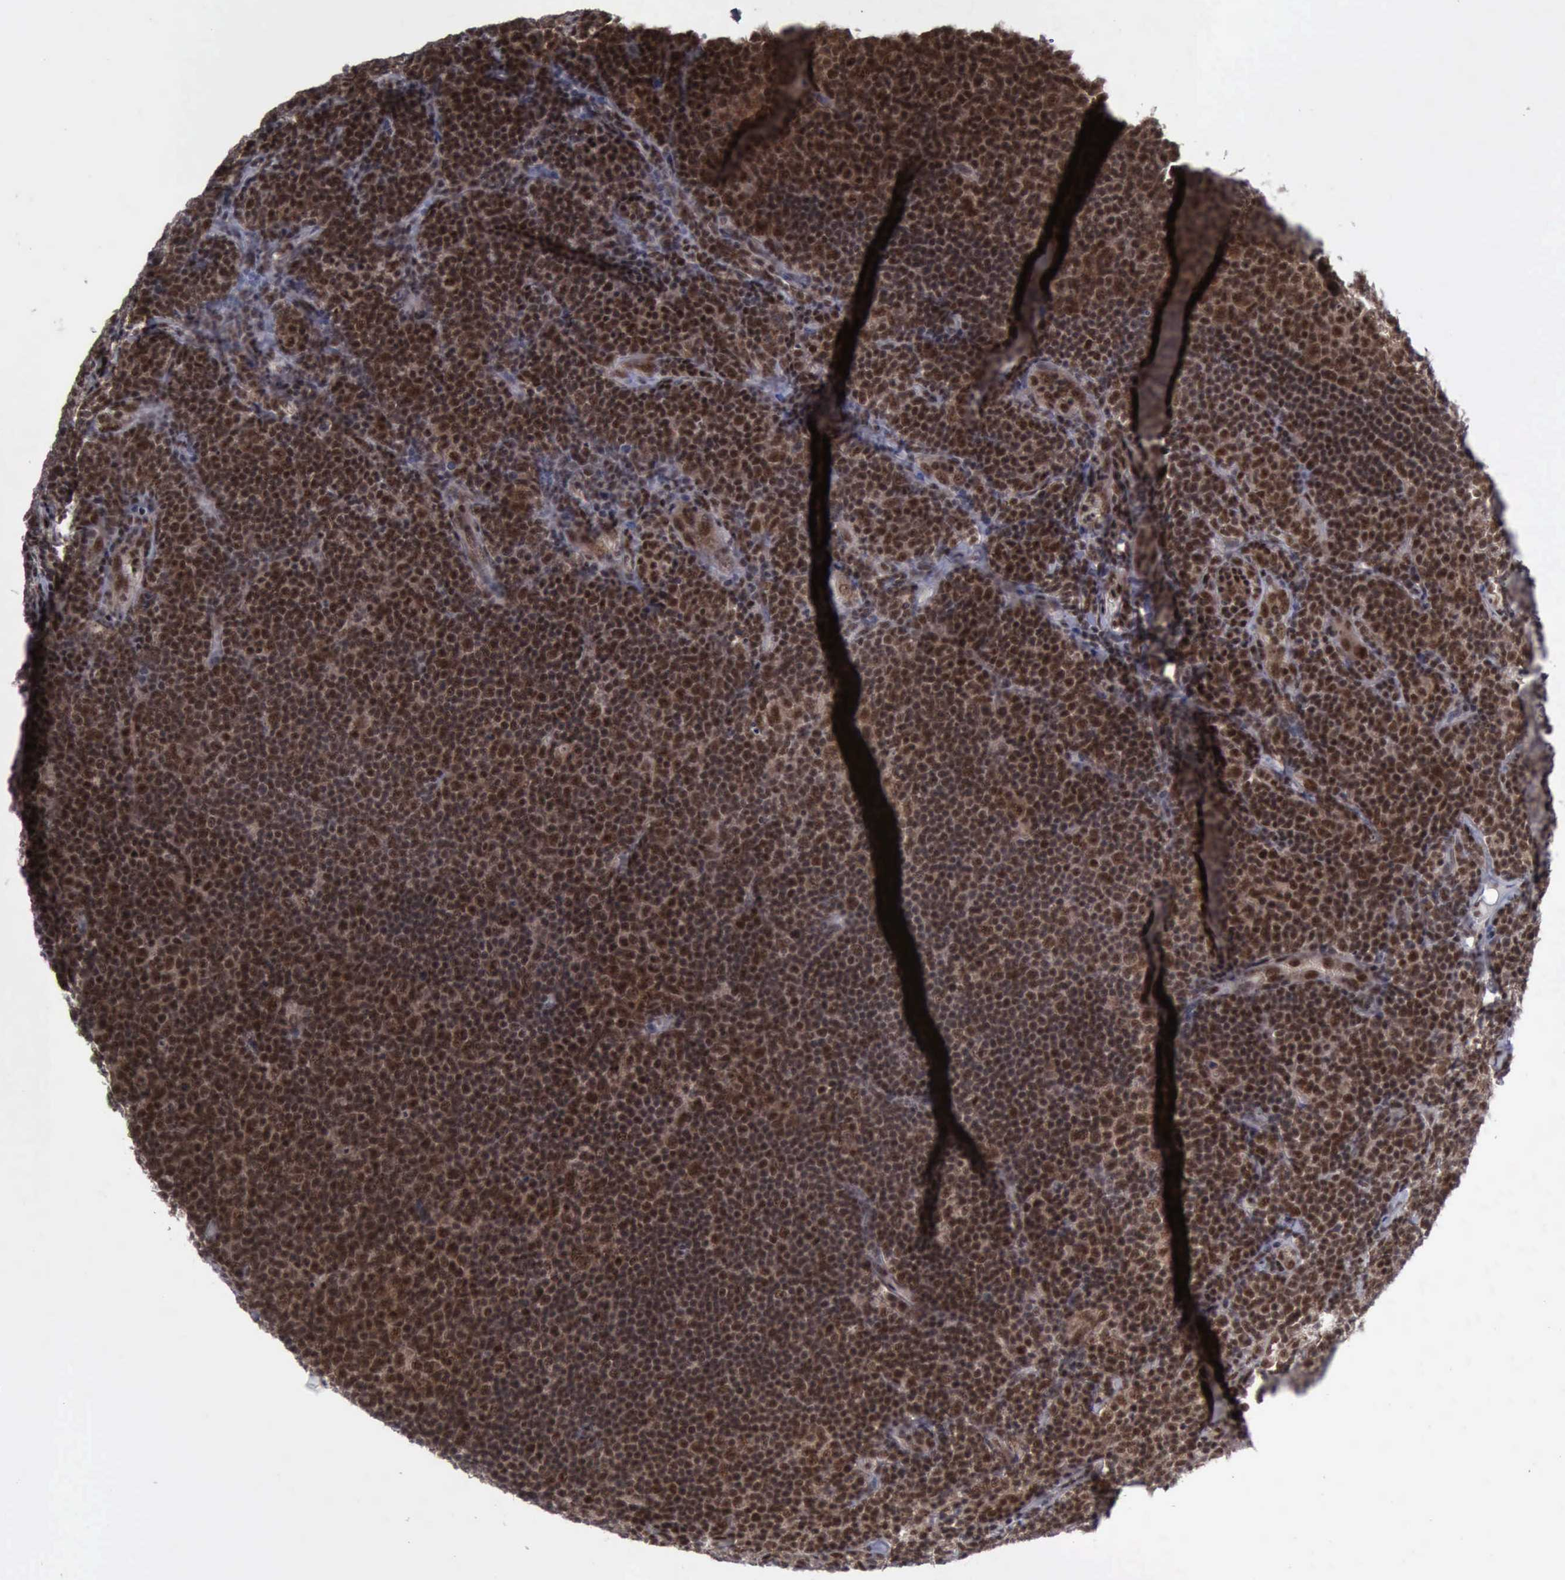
{"staining": {"intensity": "strong", "quantity": ">75%", "location": "cytoplasmic/membranous,nuclear"}, "tissue": "lymphoma", "cell_type": "Tumor cells", "image_type": "cancer", "snomed": [{"axis": "morphology", "description": "Malignant lymphoma, non-Hodgkin's type, Low grade"}, {"axis": "topography", "description": "Lymph node"}], "caption": "Immunohistochemical staining of human malignant lymphoma, non-Hodgkin's type (low-grade) shows strong cytoplasmic/membranous and nuclear protein staining in approximately >75% of tumor cells. The protein is stained brown, and the nuclei are stained in blue (DAB IHC with brightfield microscopy, high magnification).", "gene": "ATM", "patient": {"sex": "male", "age": 74}}